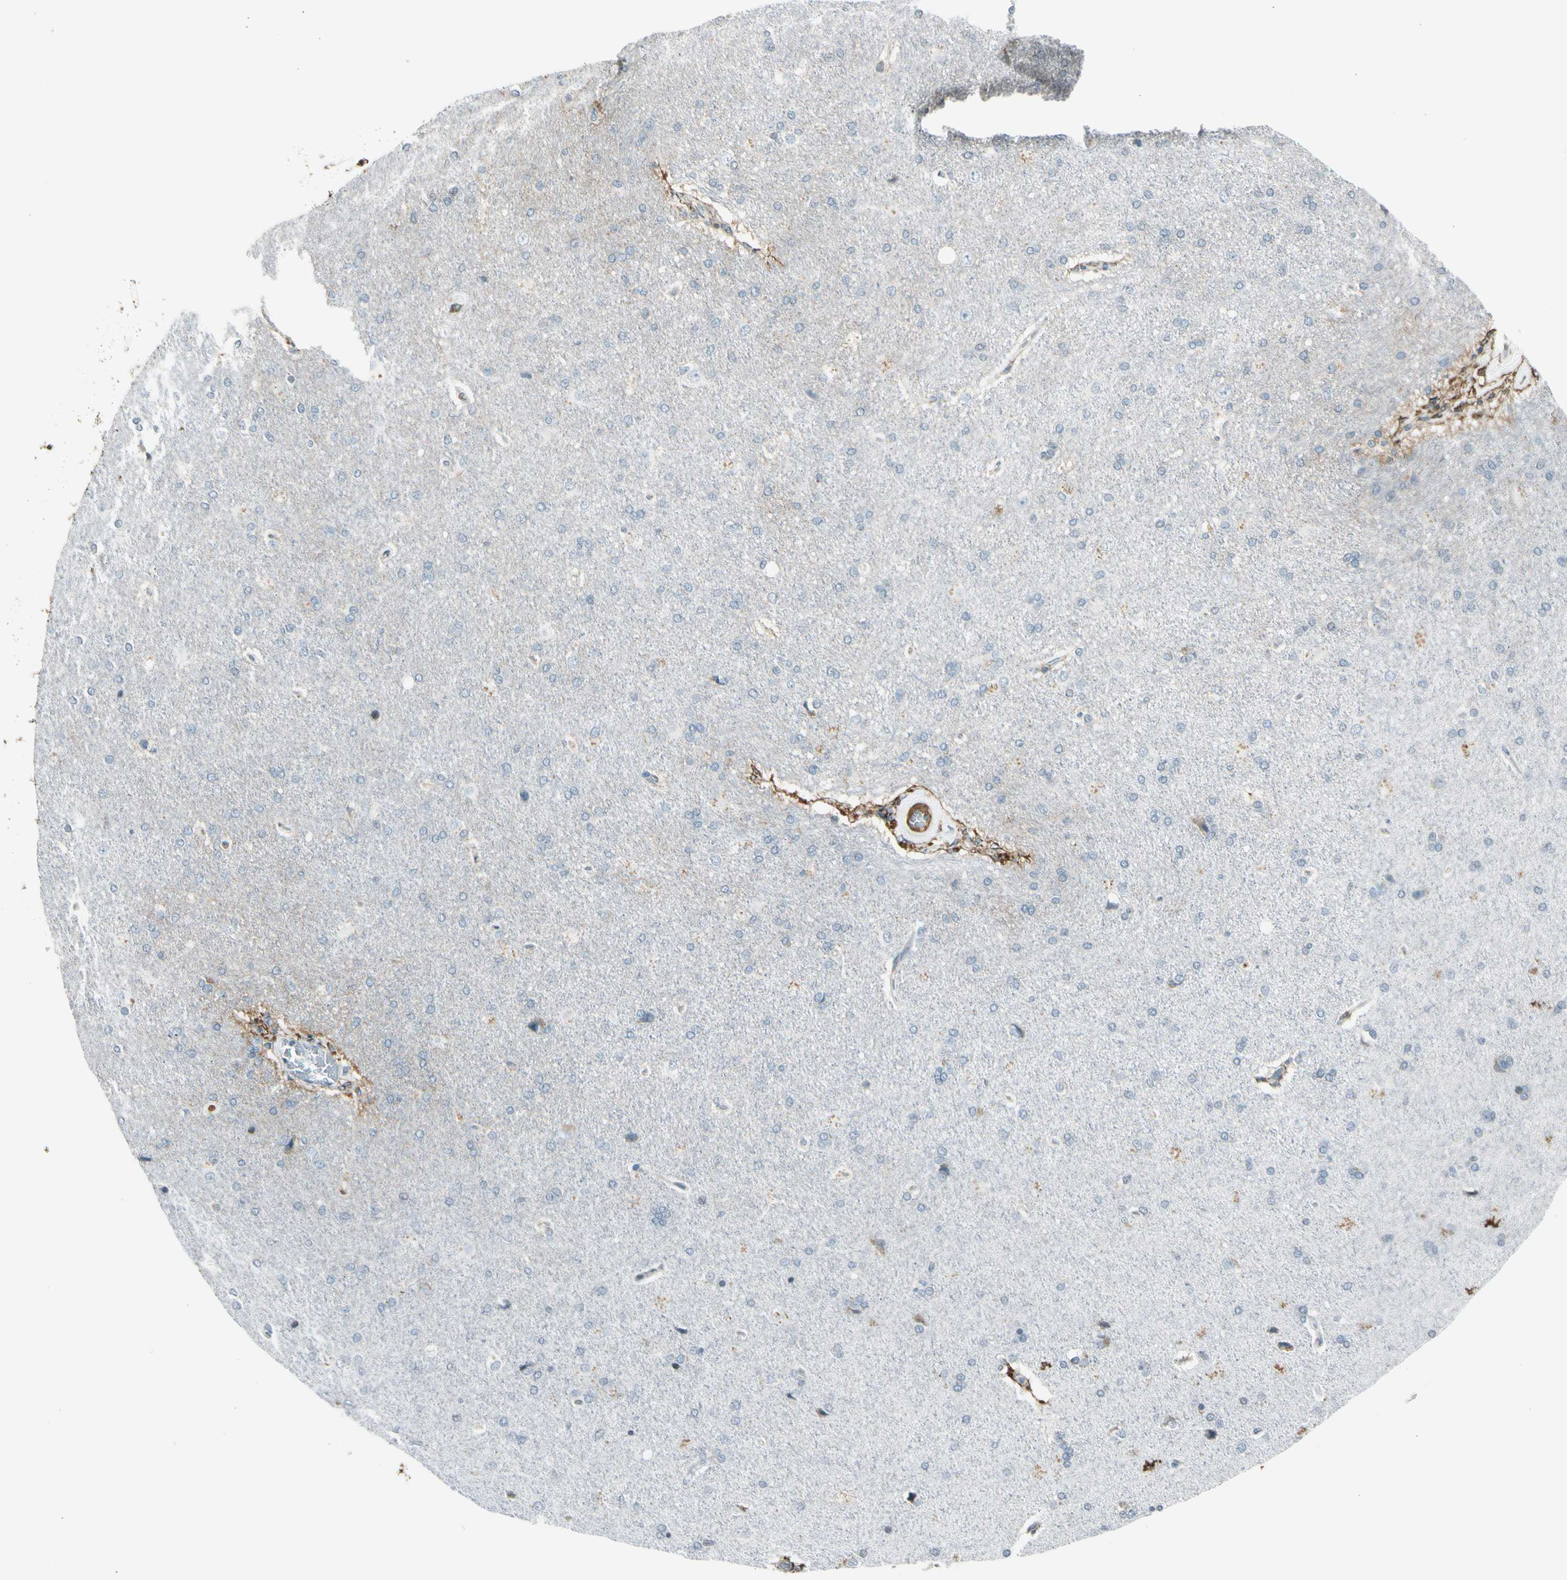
{"staining": {"intensity": "weak", "quantity": "25%-75%", "location": "cytoplasmic/membranous"}, "tissue": "cerebral cortex", "cell_type": "Endothelial cells", "image_type": "normal", "snomed": [{"axis": "morphology", "description": "Normal tissue, NOS"}, {"axis": "topography", "description": "Cerebral cortex"}], "caption": "Endothelial cells display low levels of weak cytoplasmic/membranous positivity in about 25%-75% of cells in normal cerebral cortex. (DAB IHC, brown staining for protein, blue staining for nuclei).", "gene": "PDPN", "patient": {"sex": "male", "age": 62}}